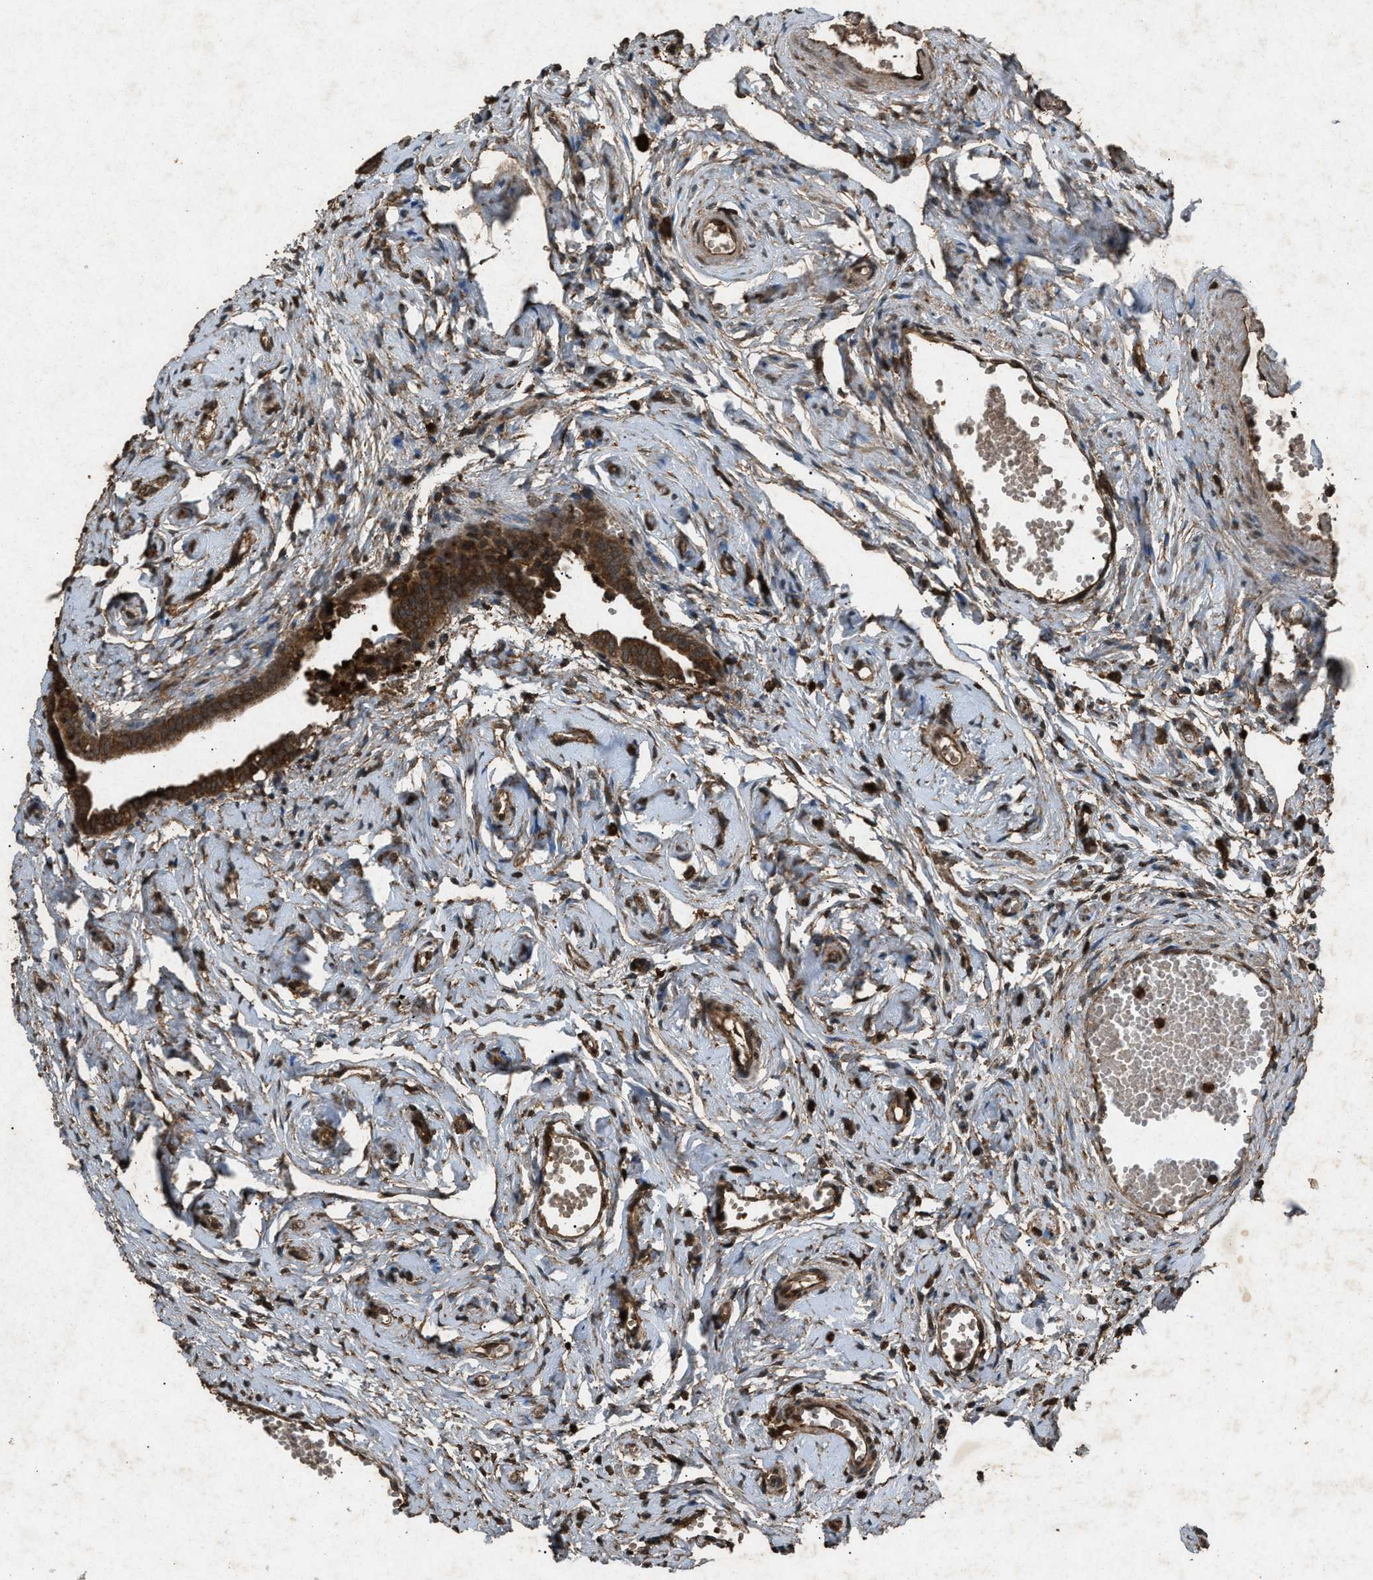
{"staining": {"intensity": "strong", "quantity": ">75%", "location": "cytoplasmic/membranous"}, "tissue": "fallopian tube", "cell_type": "Glandular cells", "image_type": "normal", "snomed": [{"axis": "morphology", "description": "Normal tissue, NOS"}, {"axis": "topography", "description": "Fallopian tube"}], "caption": "Normal fallopian tube was stained to show a protein in brown. There is high levels of strong cytoplasmic/membranous positivity in about >75% of glandular cells.", "gene": "OAS1", "patient": {"sex": "female", "age": 71}}